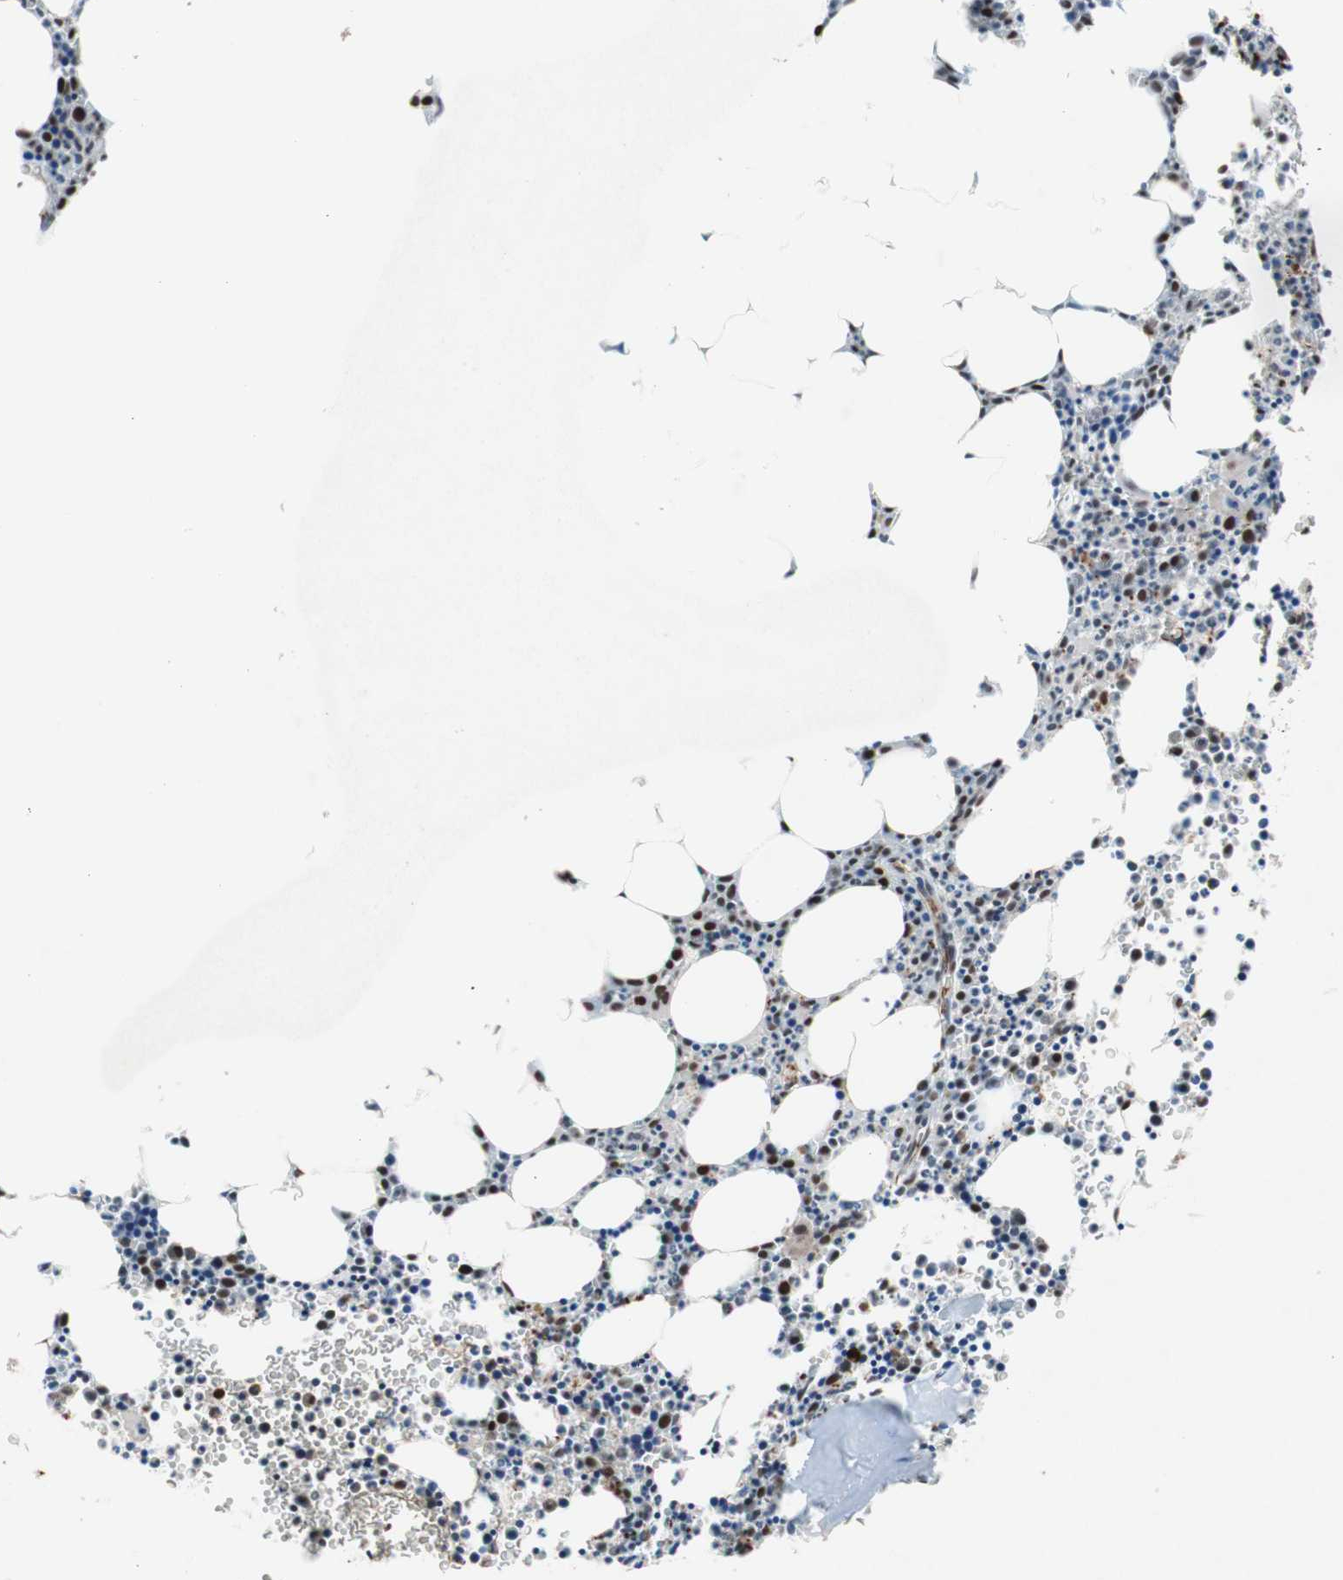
{"staining": {"intensity": "strong", "quantity": "25%-75%", "location": "nuclear"}, "tissue": "bone marrow", "cell_type": "Hematopoietic cells", "image_type": "normal", "snomed": [{"axis": "morphology", "description": "Normal tissue, NOS"}, {"axis": "morphology", "description": "Inflammation, NOS"}, {"axis": "topography", "description": "Bone marrow"}], "caption": "Protein positivity by IHC shows strong nuclear staining in about 25%-75% of hematopoietic cells in unremarkable bone marrow. (IHC, brightfield microscopy, high magnification).", "gene": "TLE1", "patient": {"sex": "female", "age": 61}}